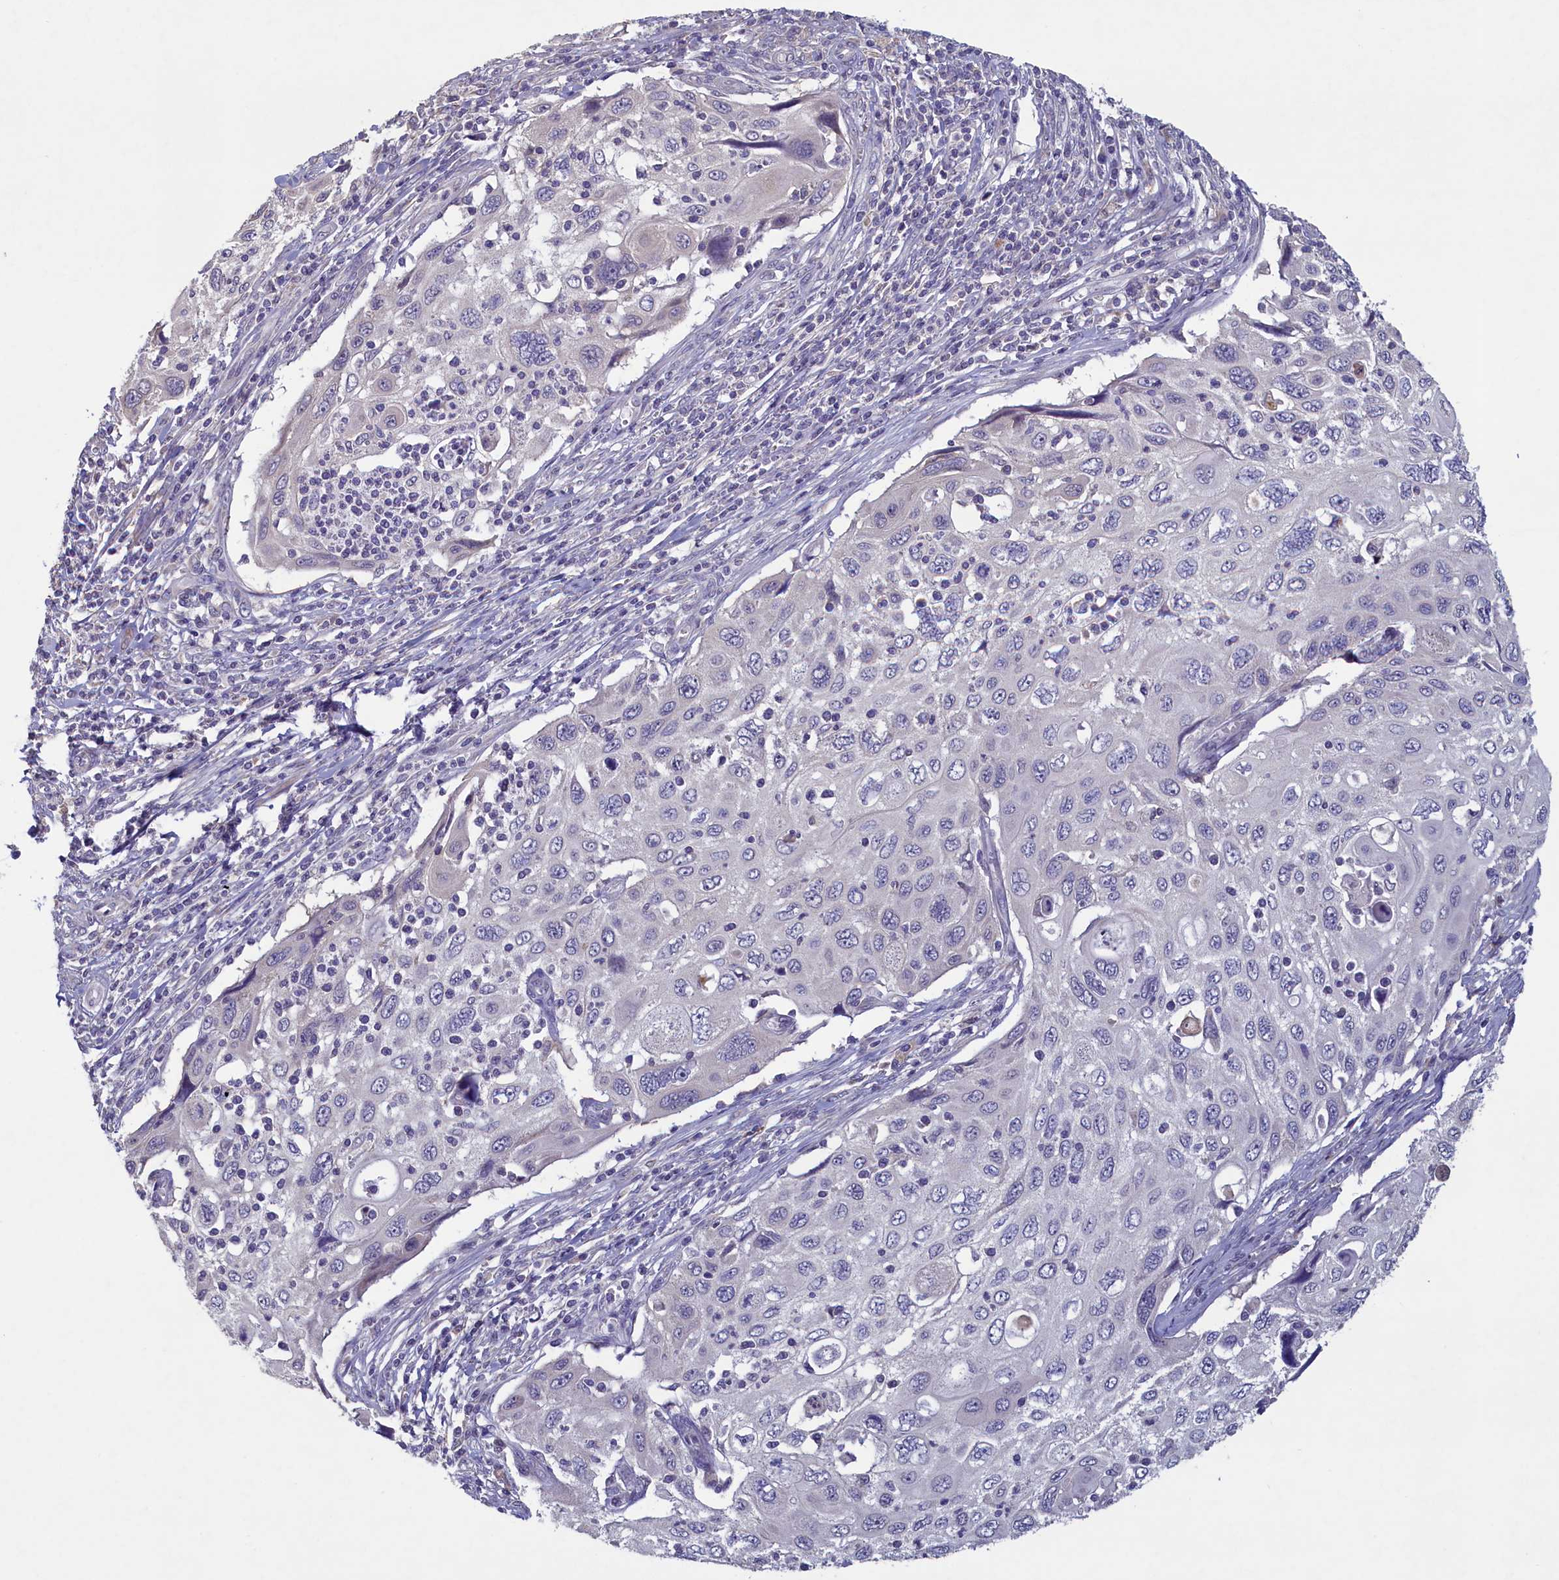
{"staining": {"intensity": "negative", "quantity": "none", "location": "none"}, "tissue": "cervical cancer", "cell_type": "Tumor cells", "image_type": "cancer", "snomed": [{"axis": "morphology", "description": "Squamous cell carcinoma, NOS"}, {"axis": "topography", "description": "Cervix"}], "caption": "Tumor cells show no significant staining in cervical cancer.", "gene": "ATF7IP2", "patient": {"sex": "female", "age": 70}}